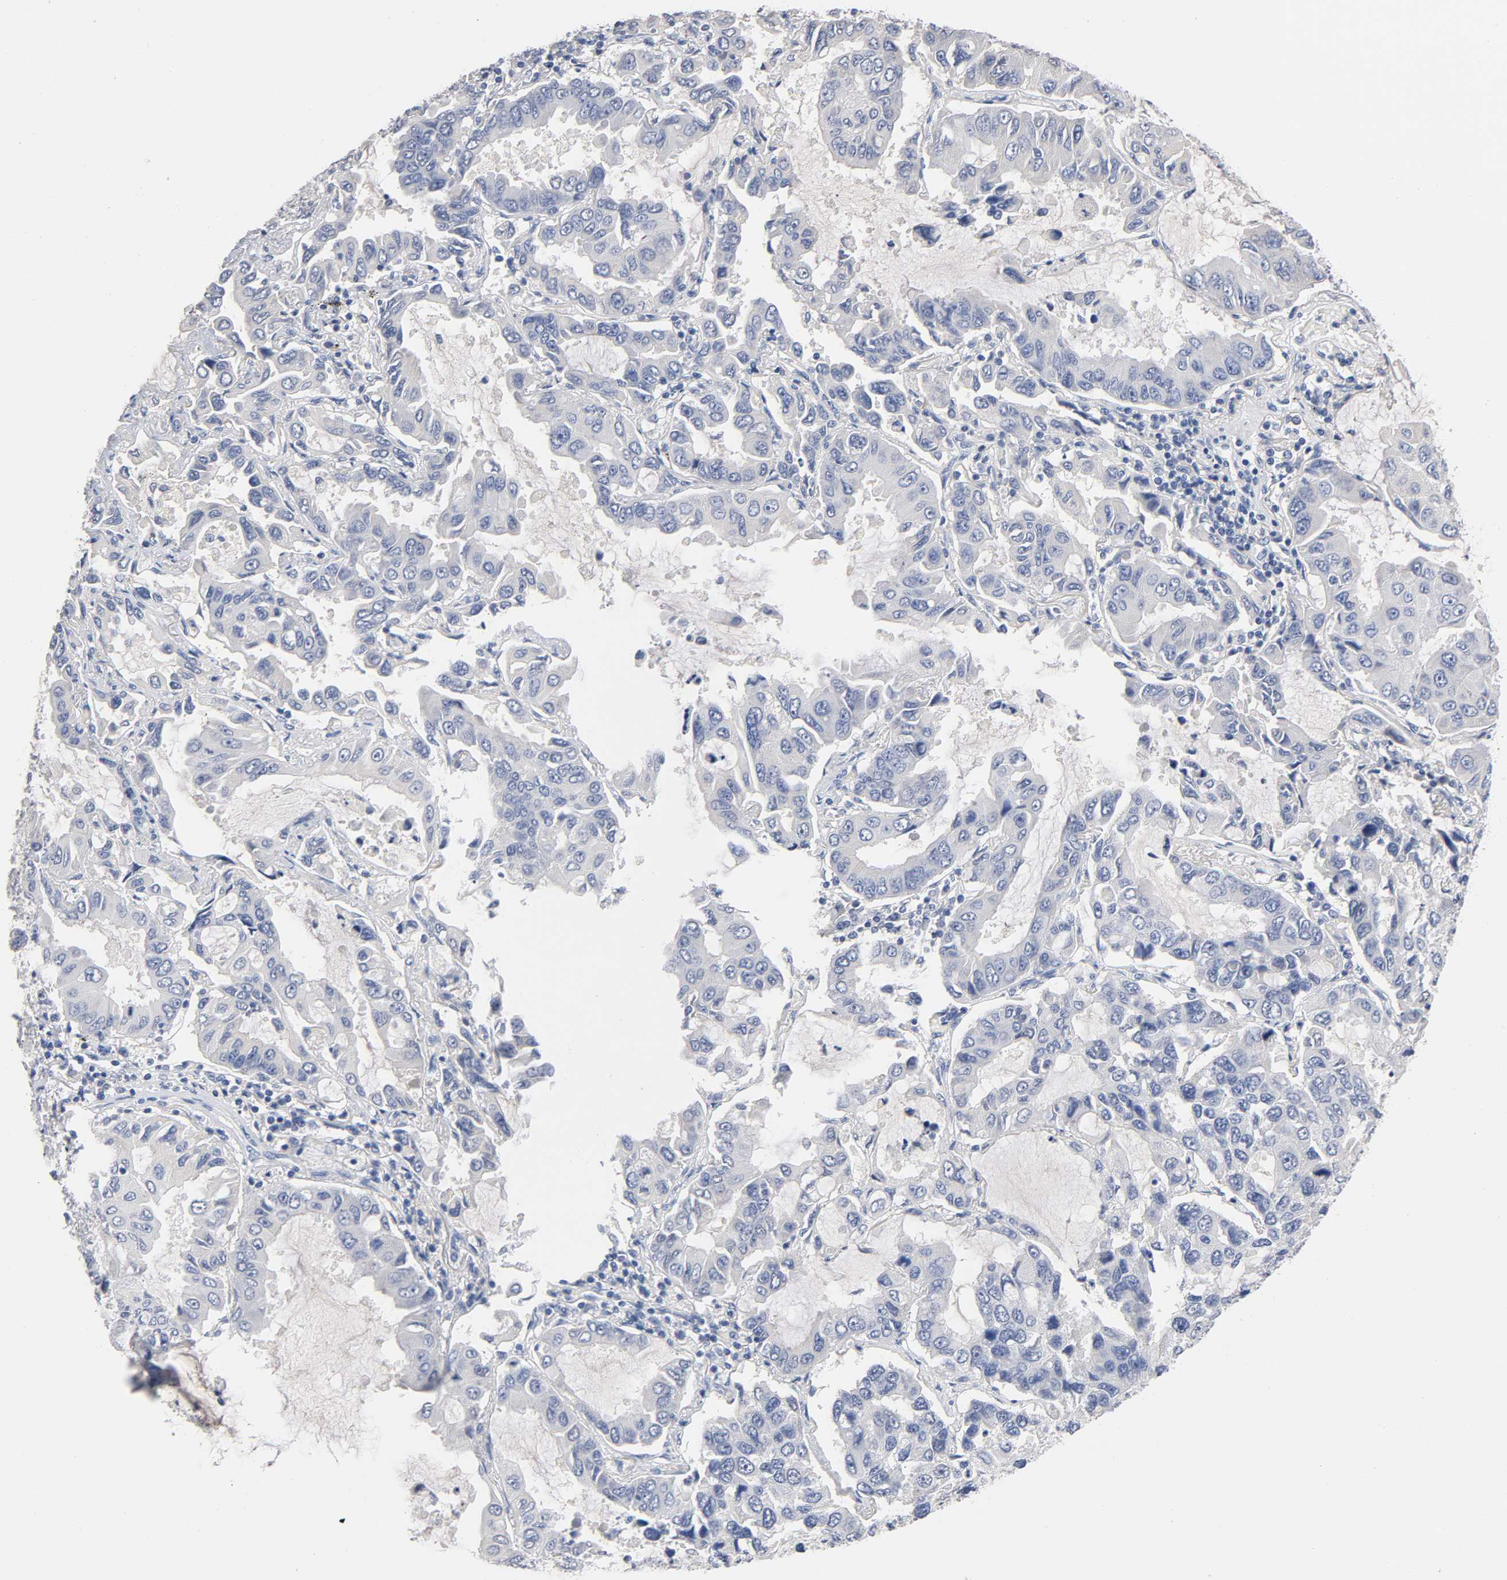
{"staining": {"intensity": "negative", "quantity": "none", "location": "none"}, "tissue": "lung cancer", "cell_type": "Tumor cells", "image_type": "cancer", "snomed": [{"axis": "morphology", "description": "Adenocarcinoma, NOS"}, {"axis": "topography", "description": "Lung"}], "caption": "Immunohistochemical staining of adenocarcinoma (lung) reveals no significant positivity in tumor cells.", "gene": "ZCCHC13", "patient": {"sex": "male", "age": 64}}